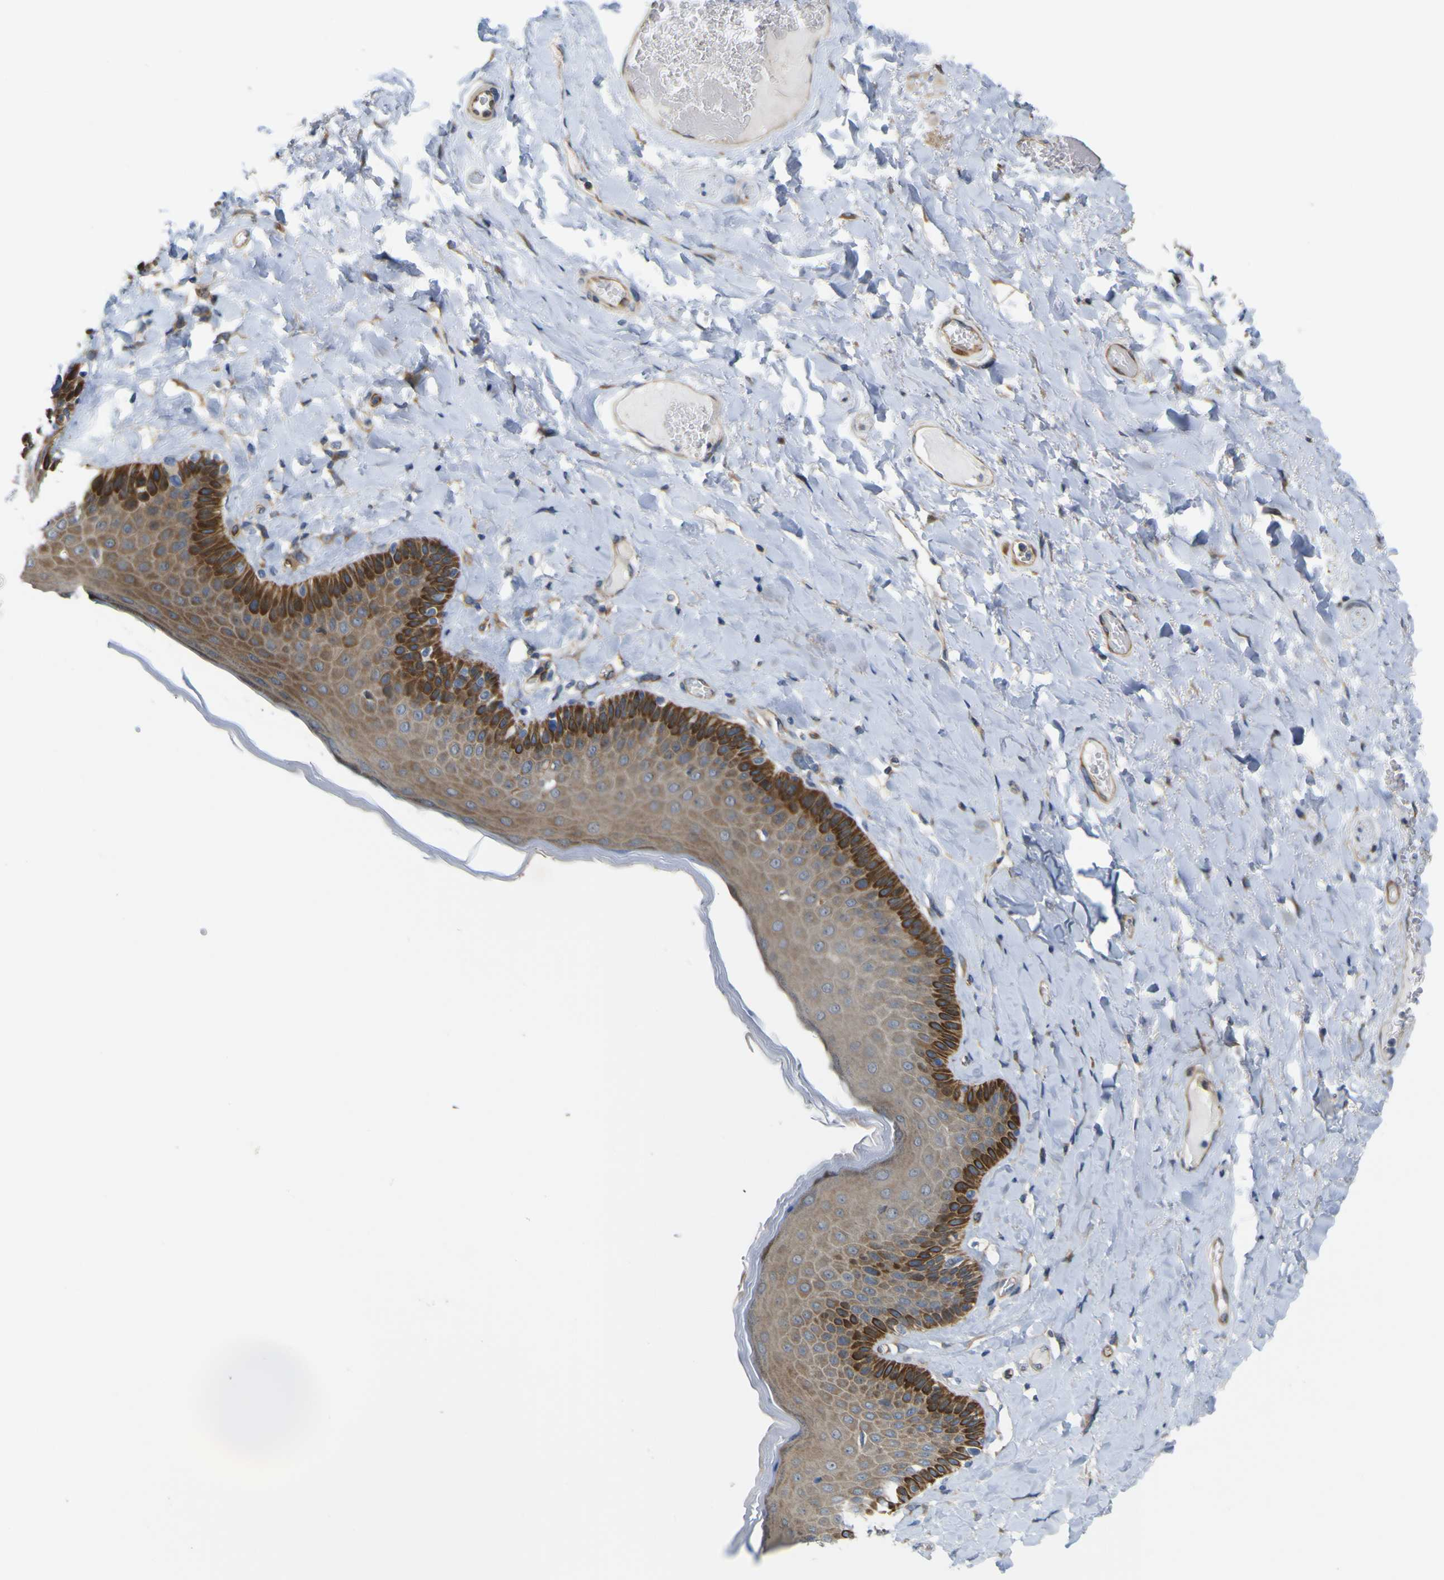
{"staining": {"intensity": "moderate", "quantity": ">75%", "location": "cytoplasmic/membranous"}, "tissue": "skin", "cell_type": "Epidermal cells", "image_type": "normal", "snomed": [{"axis": "morphology", "description": "Normal tissue, NOS"}, {"axis": "topography", "description": "Anal"}], "caption": "Immunohistochemistry (IHC) of benign human skin displays medium levels of moderate cytoplasmic/membranous positivity in approximately >75% of epidermal cells. (brown staining indicates protein expression, while blue staining denotes nuclei).", "gene": "JPH1", "patient": {"sex": "male", "age": 69}}